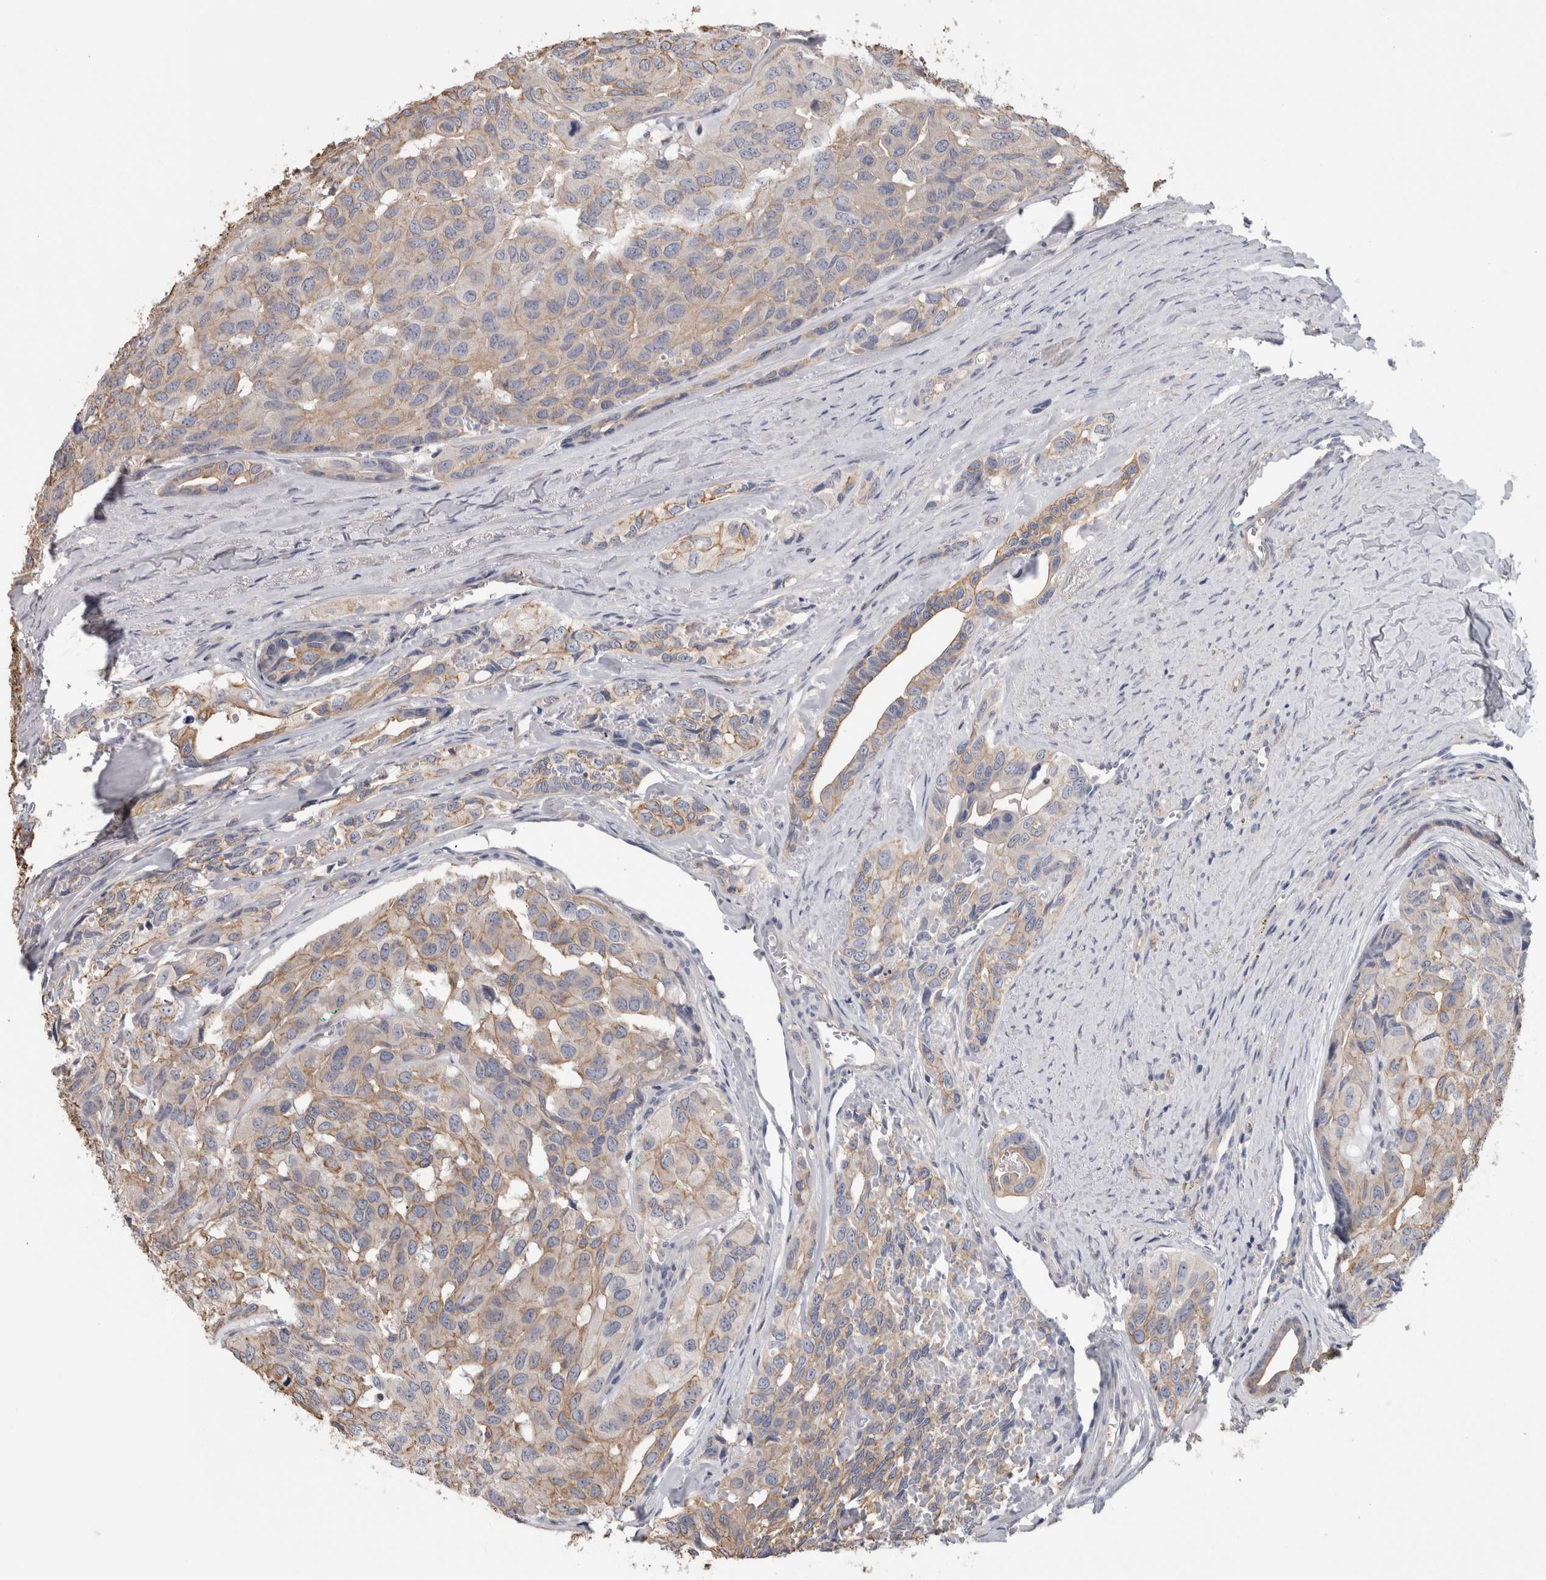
{"staining": {"intensity": "weak", "quantity": "25%-75%", "location": "cytoplasmic/membranous"}, "tissue": "head and neck cancer", "cell_type": "Tumor cells", "image_type": "cancer", "snomed": [{"axis": "morphology", "description": "Adenocarcinoma, NOS"}, {"axis": "topography", "description": "Salivary gland, NOS"}, {"axis": "topography", "description": "Head-Neck"}], "caption": "The histopathology image exhibits staining of head and neck cancer, revealing weak cytoplasmic/membranous protein expression (brown color) within tumor cells.", "gene": "SCRN1", "patient": {"sex": "female", "age": 76}}